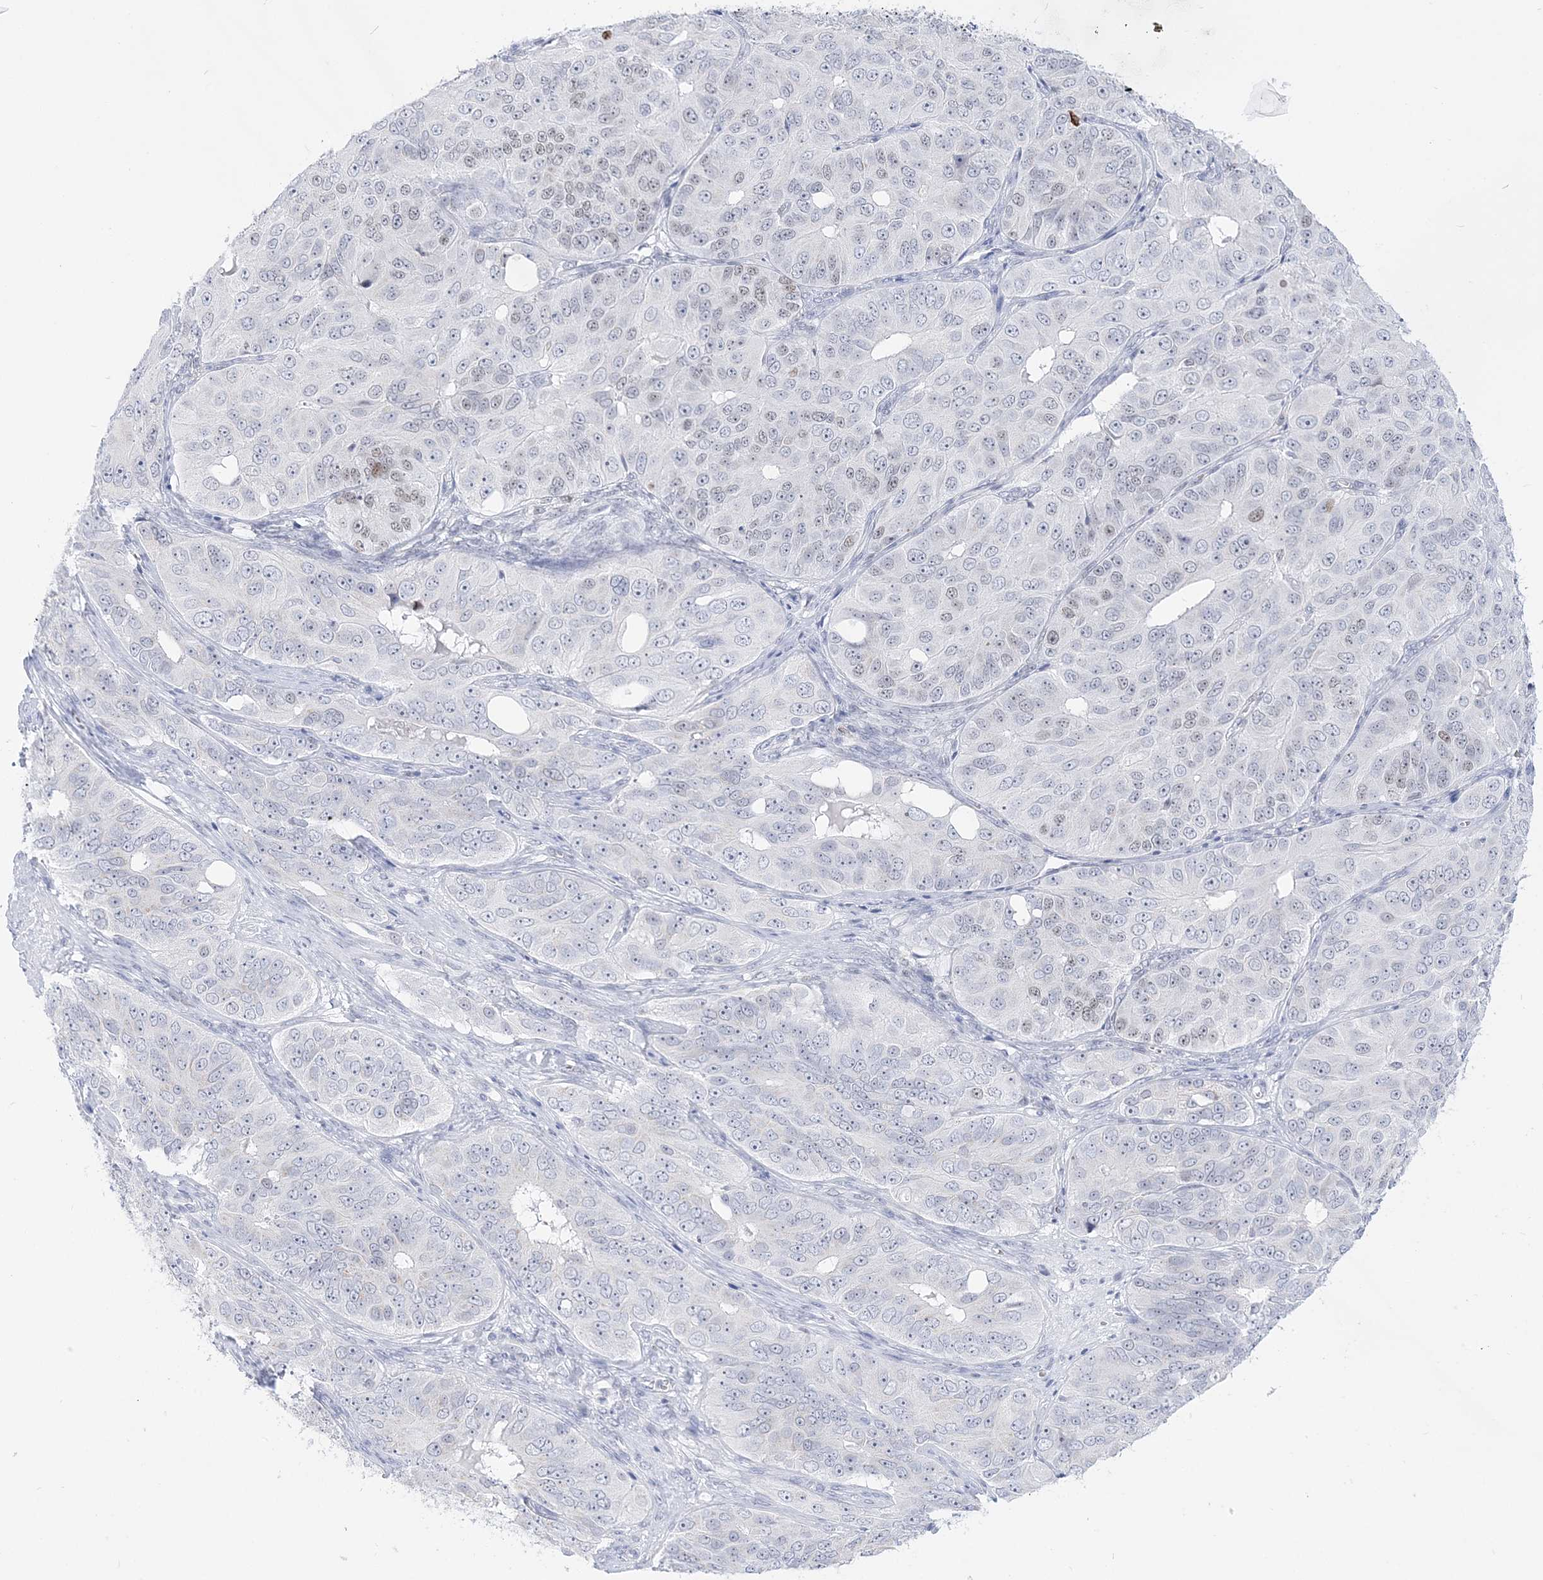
{"staining": {"intensity": "negative", "quantity": "none", "location": "none"}, "tissue": "ovarian cancer", "cell_type": "Tumor cells", "image_type": "cancer", "snomed": [{"axis": "morphology", "description": "Carcinoma, endometroid"}, {"axis": "topography", "description": "Ovary"}], "caption": "Ovarian cancer was stained to show a protein in brown. There is no significant expression in tumor cells.", "gene": "DDX21", "patient": {"sex": "female", "age": 51}}